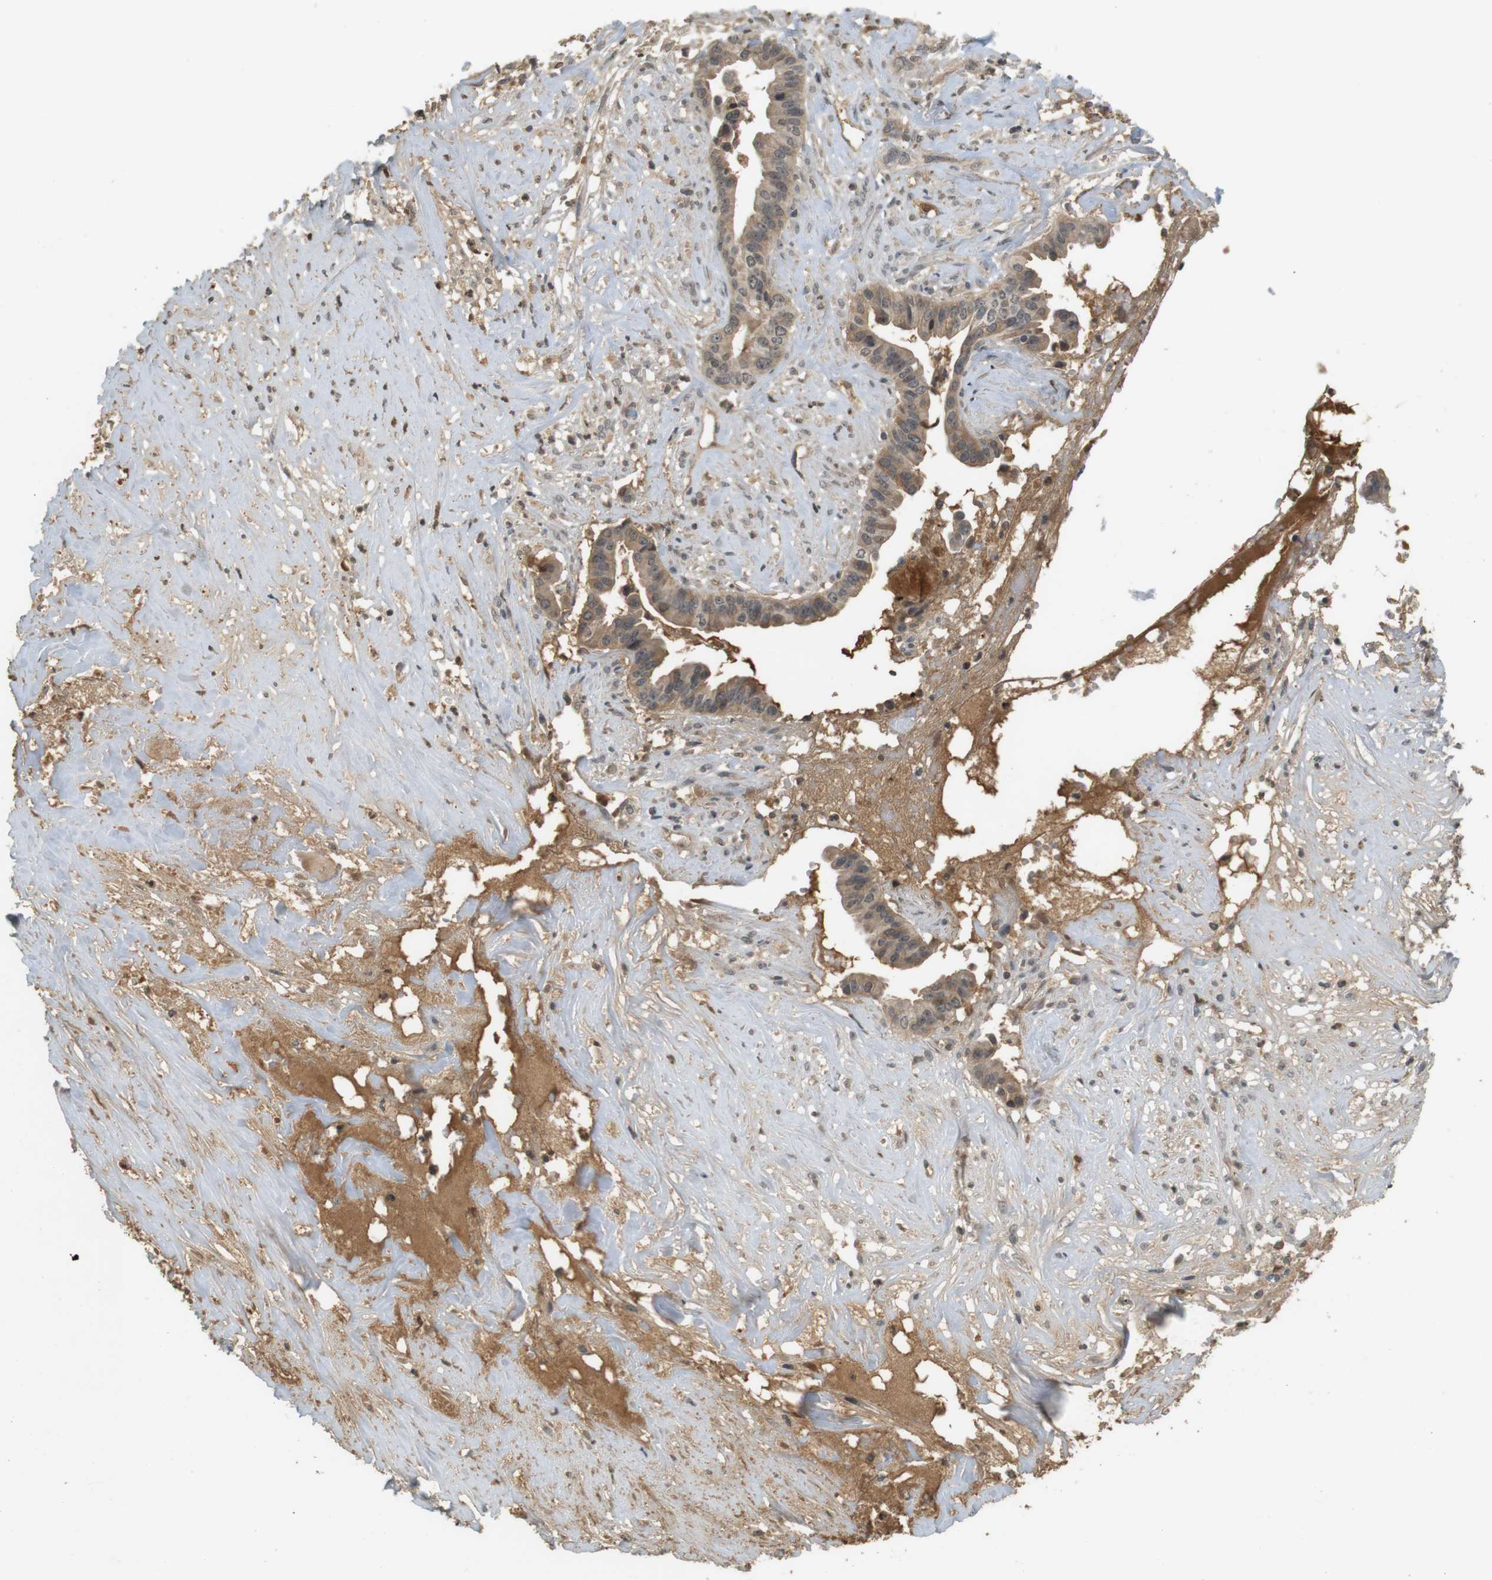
{"staining": {"intensity": "weak", "quantity": ">75%", "location": "cytoplasmic/membranous"}, "tissue": "liver cancer", "cell_type": "Tumor cells", "image_type": "cancer", "snomed": [{"axis": "morphology", "description": "Cholangiocarcinoma"}, {"axis": "topography", "description": "Liver"}], "caption": "Weak cytoplasmic/membranous positivity for a protein is present in approximately >75% of tumor cells of cholangiocarcinoma (liver) using IHC.", "gene": "SRR", "patient": {"sex": "female", "age": 61}}